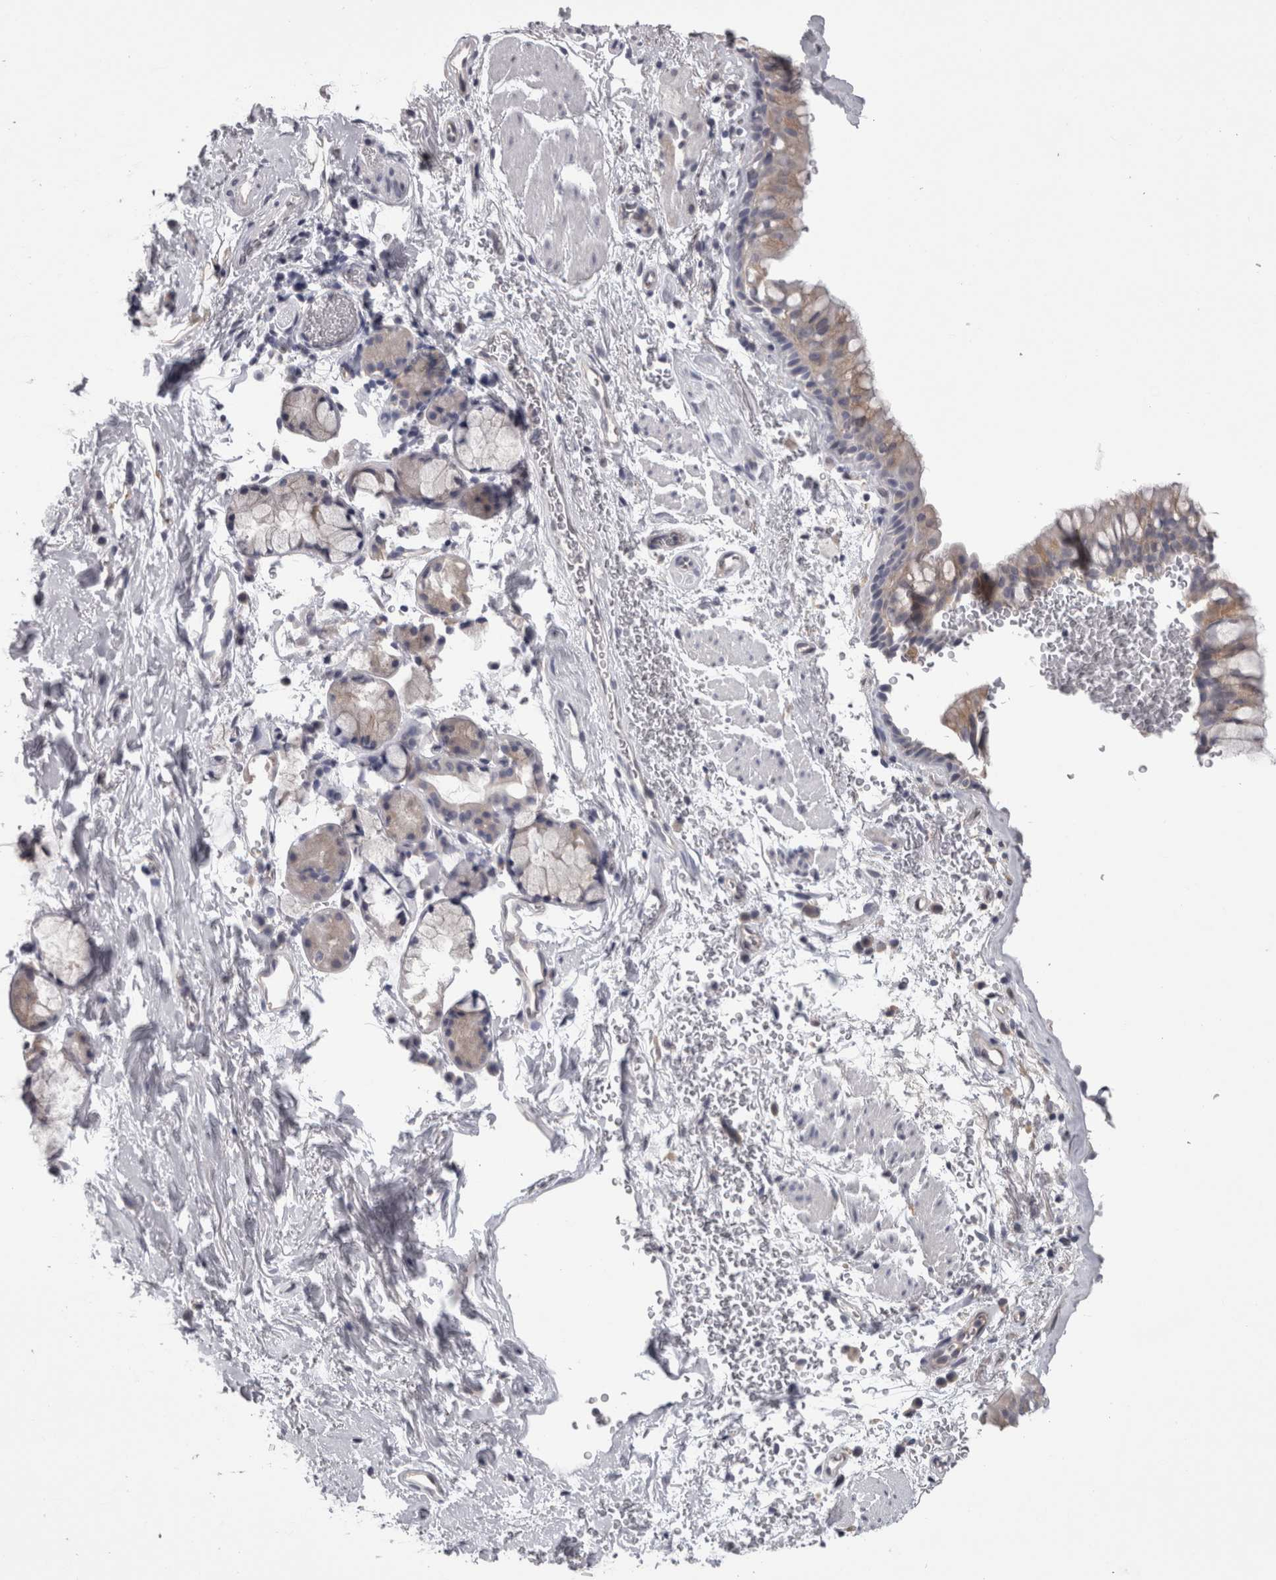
{"staining": {"intensity": "weak", "quantity": "<25%", "location": "cytoplasmic/membranous"}, "tissue": "bronchus", "cell_type": "Respiratory epithelial cells", "image_type": "normal", "snomed": [{"axis": "morphology", "description": "Normal tissue, NOS"}, {"axis": "topography", "description": "Cartilage tissue"}, {"axis": "topography", "description": "Bronchus"}], "caption": "Protein analysis of normal bronchus exhibits no significant staining in respiratory epithelial cells. Nuclei are stained in blue.", "gene": "LYZL6", "patient": {"sex": "female", "age": 53}}